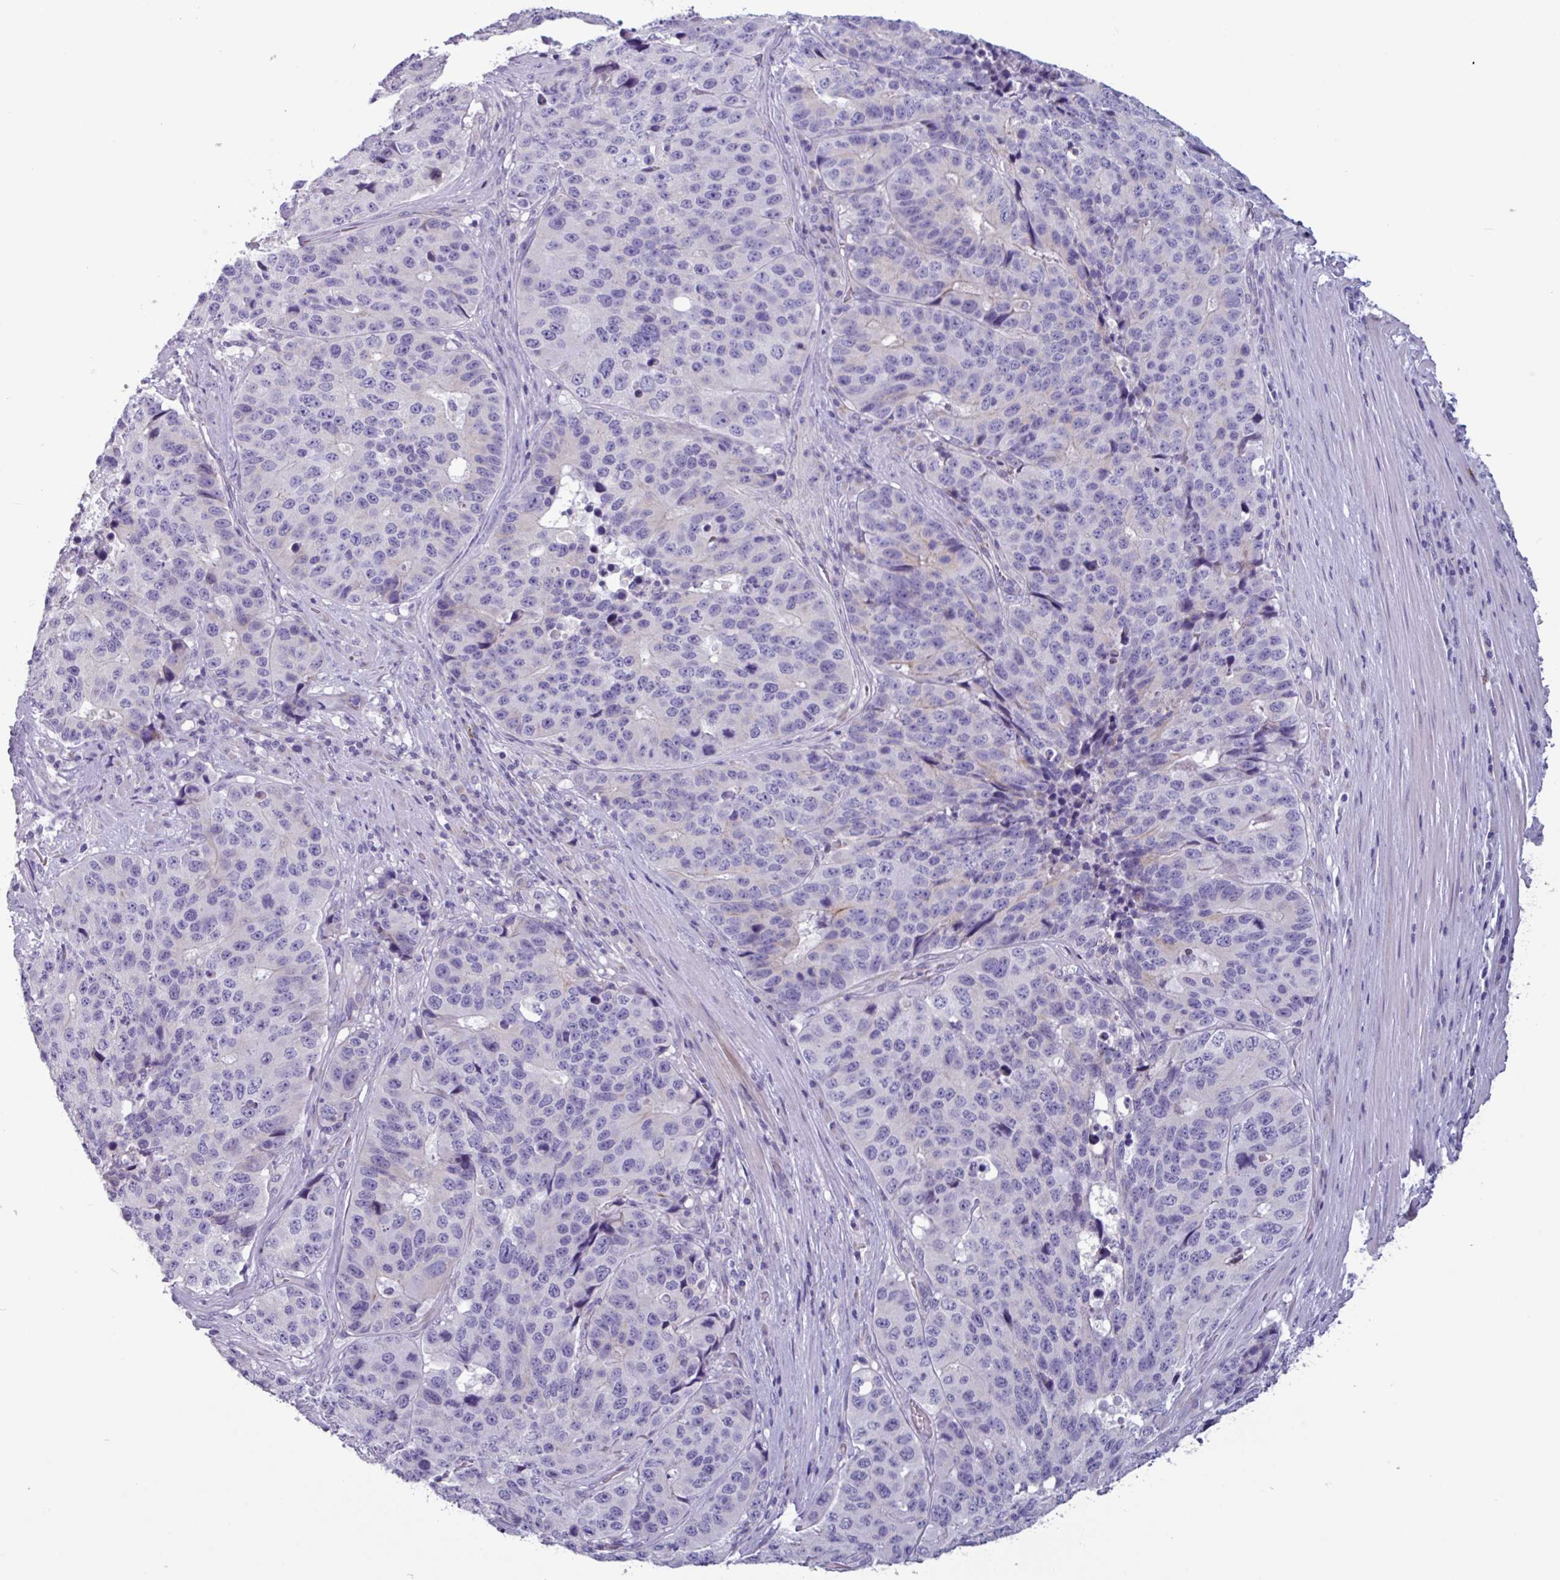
{"staining": {"intensity": "negative", "quantity": "none", "location": "none"}, "tissue": "stomach cancer", "cell_type": "Tumor cells", "image_type": "cancer", "snomed": [{"axis": "morphology", "description": "Adenocarcinoma, NOS"}, {"axis": "topography", "description": "Stomach"}], "caption": "An image of human stomach cancer (adenocarcinoma) is negative for staining in tumor cells. (Stains: DAB immunohistochemistry (IHC) with hematoxylin counter stain, Microscopy: brightfield microscopy at high magnification).", "gene": "ADGRE1", "patient": {"sex": "male", "age": 71}}